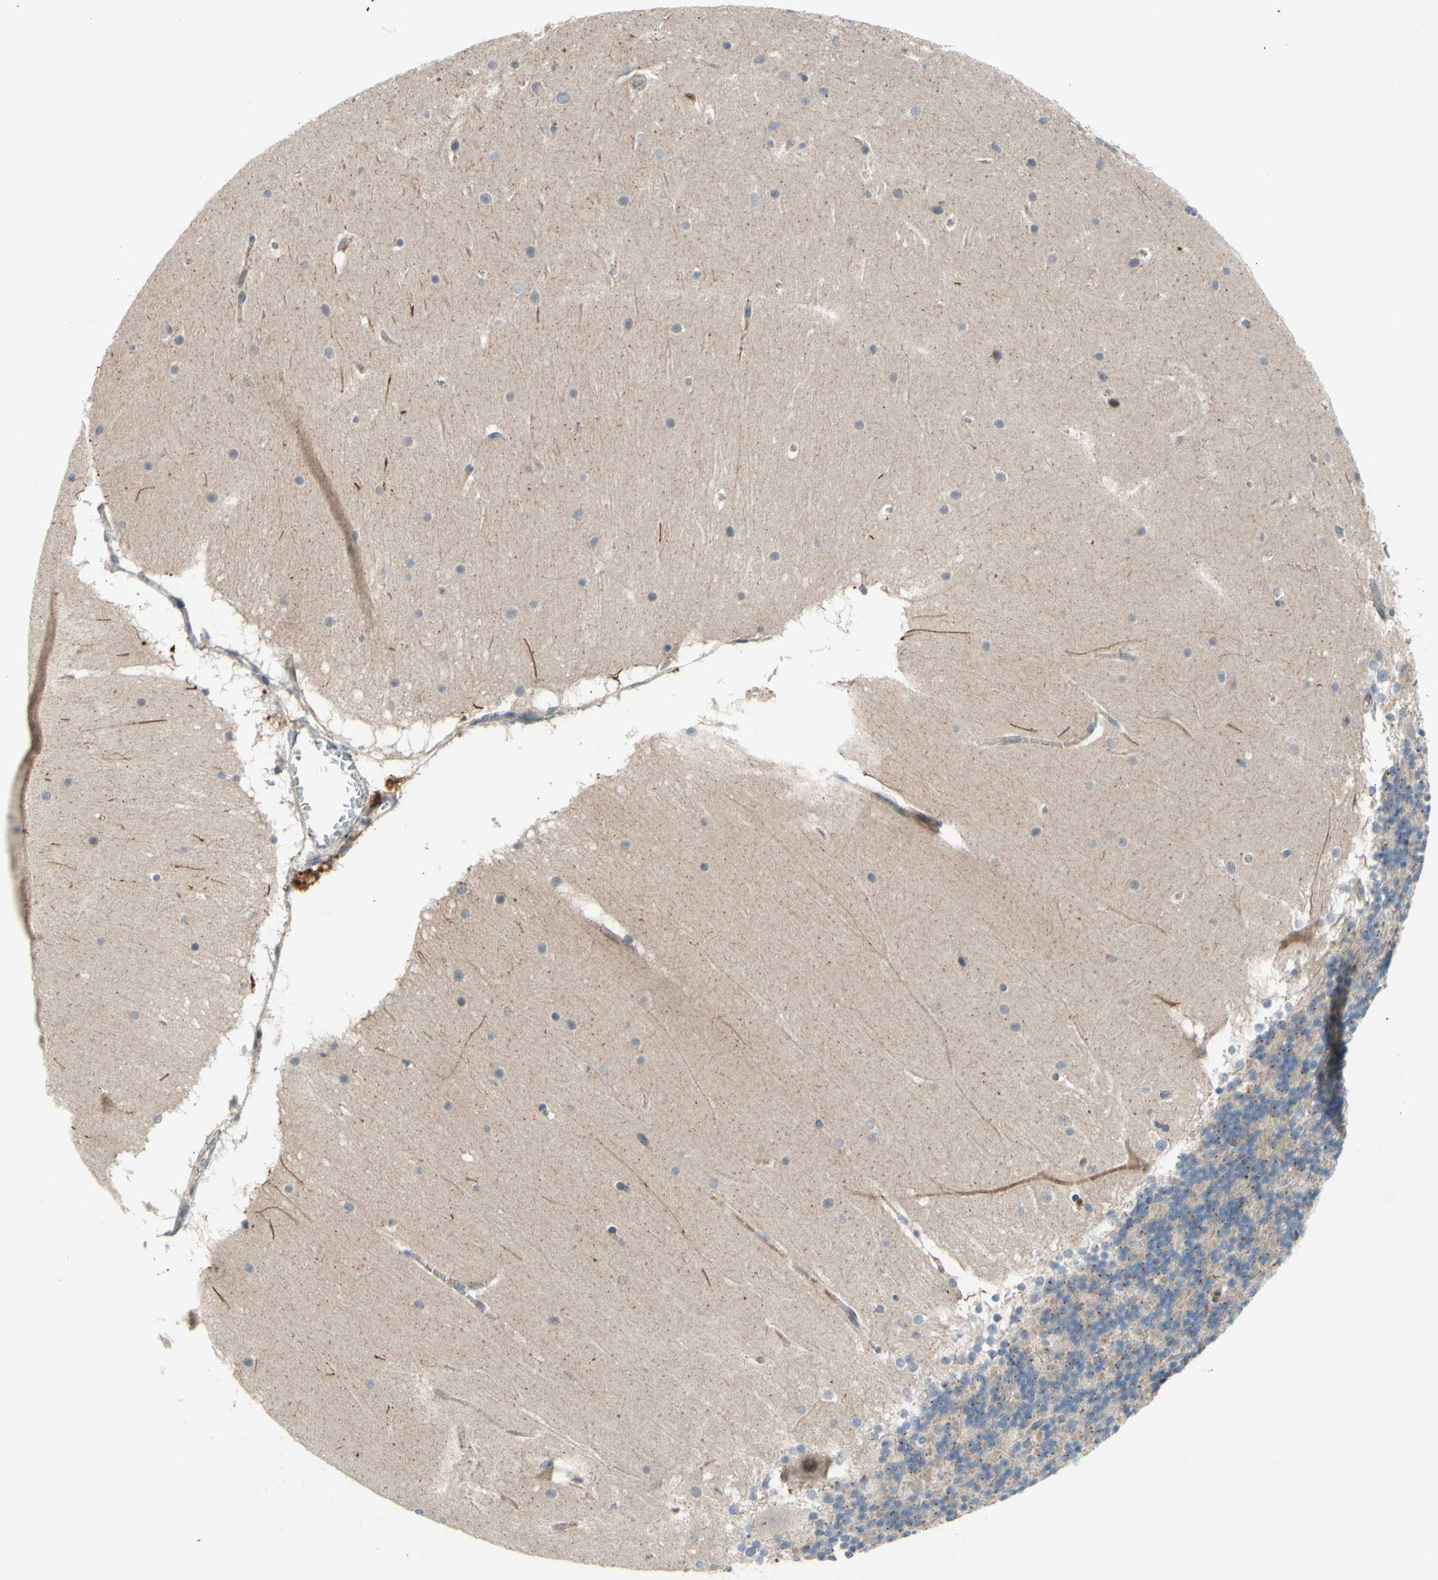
{"staining": {"intensity": "moderate", "quantity": ">75%", "location": "cytoplasmic/membranous"}, "tissue": "cerebellum", "cell_type": "Cells in granular layer", "image_type": "normal", "snomed": [{"axis": "morphology", "description": "Normal tissue, NOS"}, {"axis": "topography", "description": "Cerebellum"}], "caption": "Protein analysis of normal cerebellum exhibits moderate cytoplasmic/membranous positivity in approximately >75% of cells in granular layer.", "gene": "GALNT5", "patient": {"sex": "female", "age": 19}}